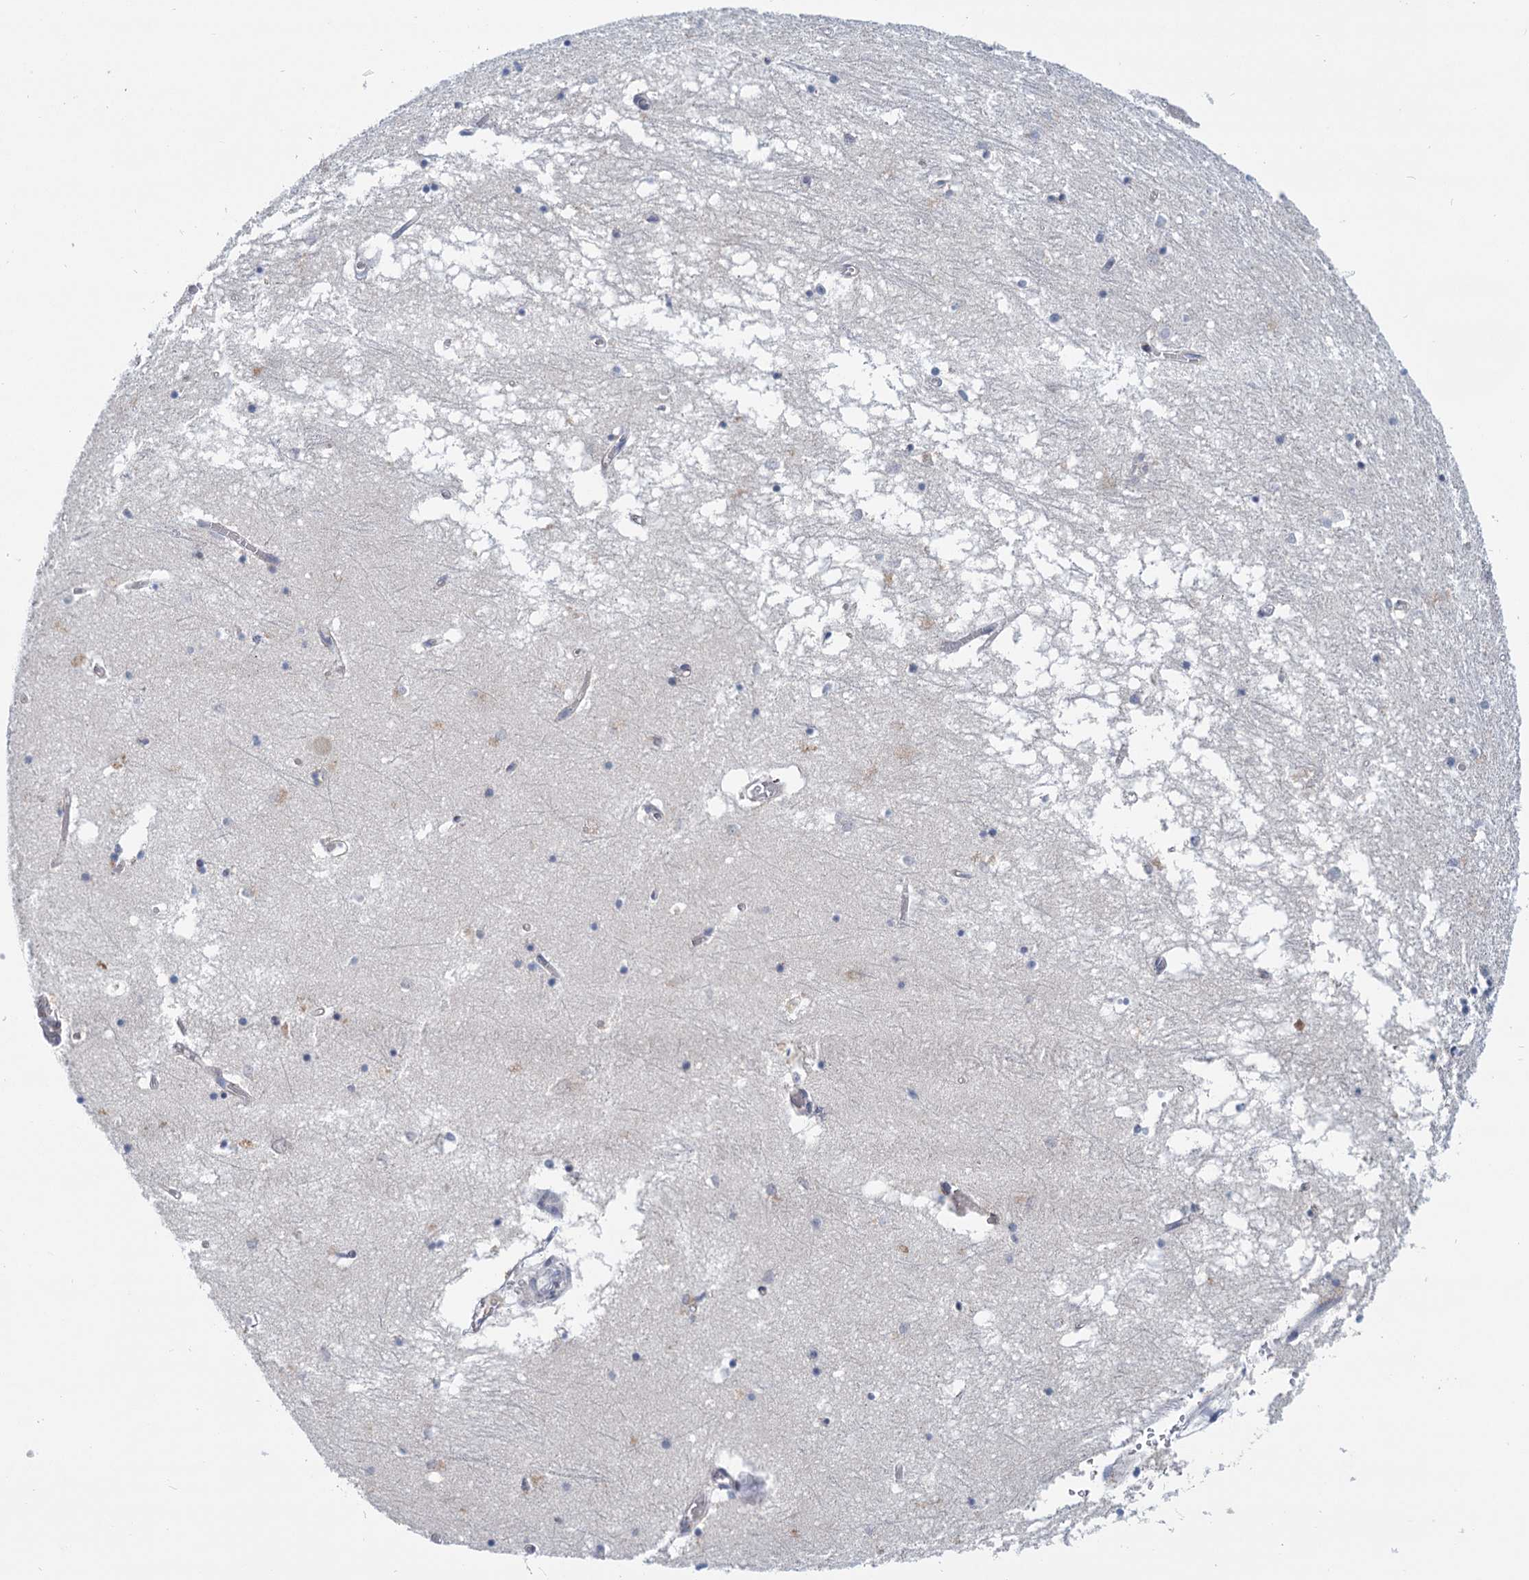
{"staining": {"intensity": "negative", "quantity": "none", "location": "none"}, "tissue": "hippocampus", "cell_type": "Glial cells", "image_type": "normal", "snomed": [{"axis": "morphology", "description": "Normal tissue, NOS"}, {"axis": "topography", "description": "Hippocampus"}], "caption": "IHC of normal human hippocampus shows no positivity in glial cells. (Brightfield microscopy of DAB IHC at high magnification).", "gene": "STAP1", "patient": {"sex": "male", "age": 70}}